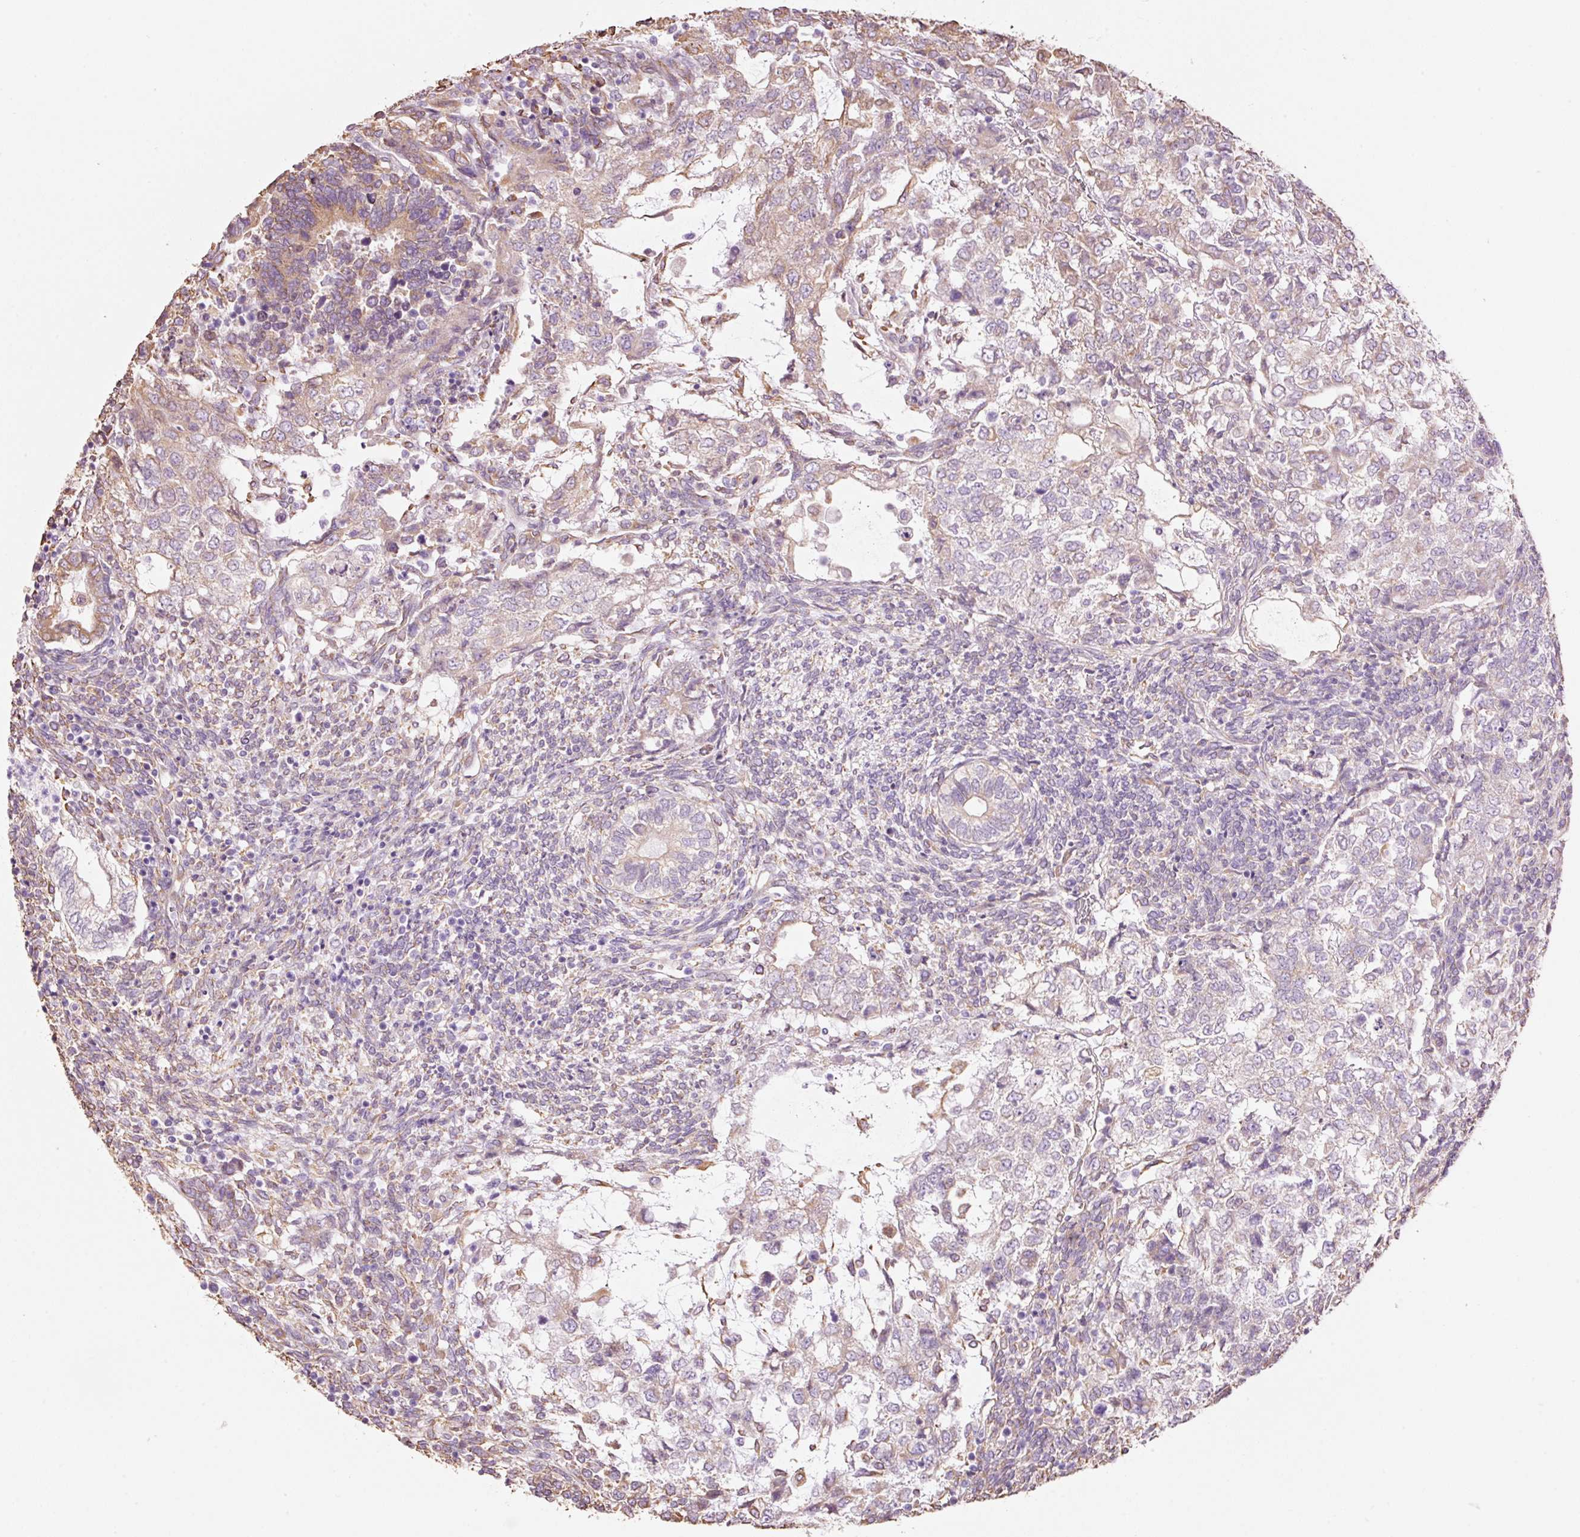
{"staining": {"intensity": "moderate", "quantity": "<25%", "location": "cytoplasmic/membranous"}, "tissue": "testis cancer", "cell_type": "Tumor cells", "image_type": "cancer", "snomed": [{"axis": "morphology", "description": "Carcinoma, Embryonal, NOS"}, {"axis": "topography", "description": "Testis"}], "caption": "This is a micrograph of IHC staining of embryonal carcinoma (testis), which shows moderate expression in the cytoplasmic/membranous of tumor cells.", "gene": "GCG", "patient": {"sex": "male", "age": 23}}